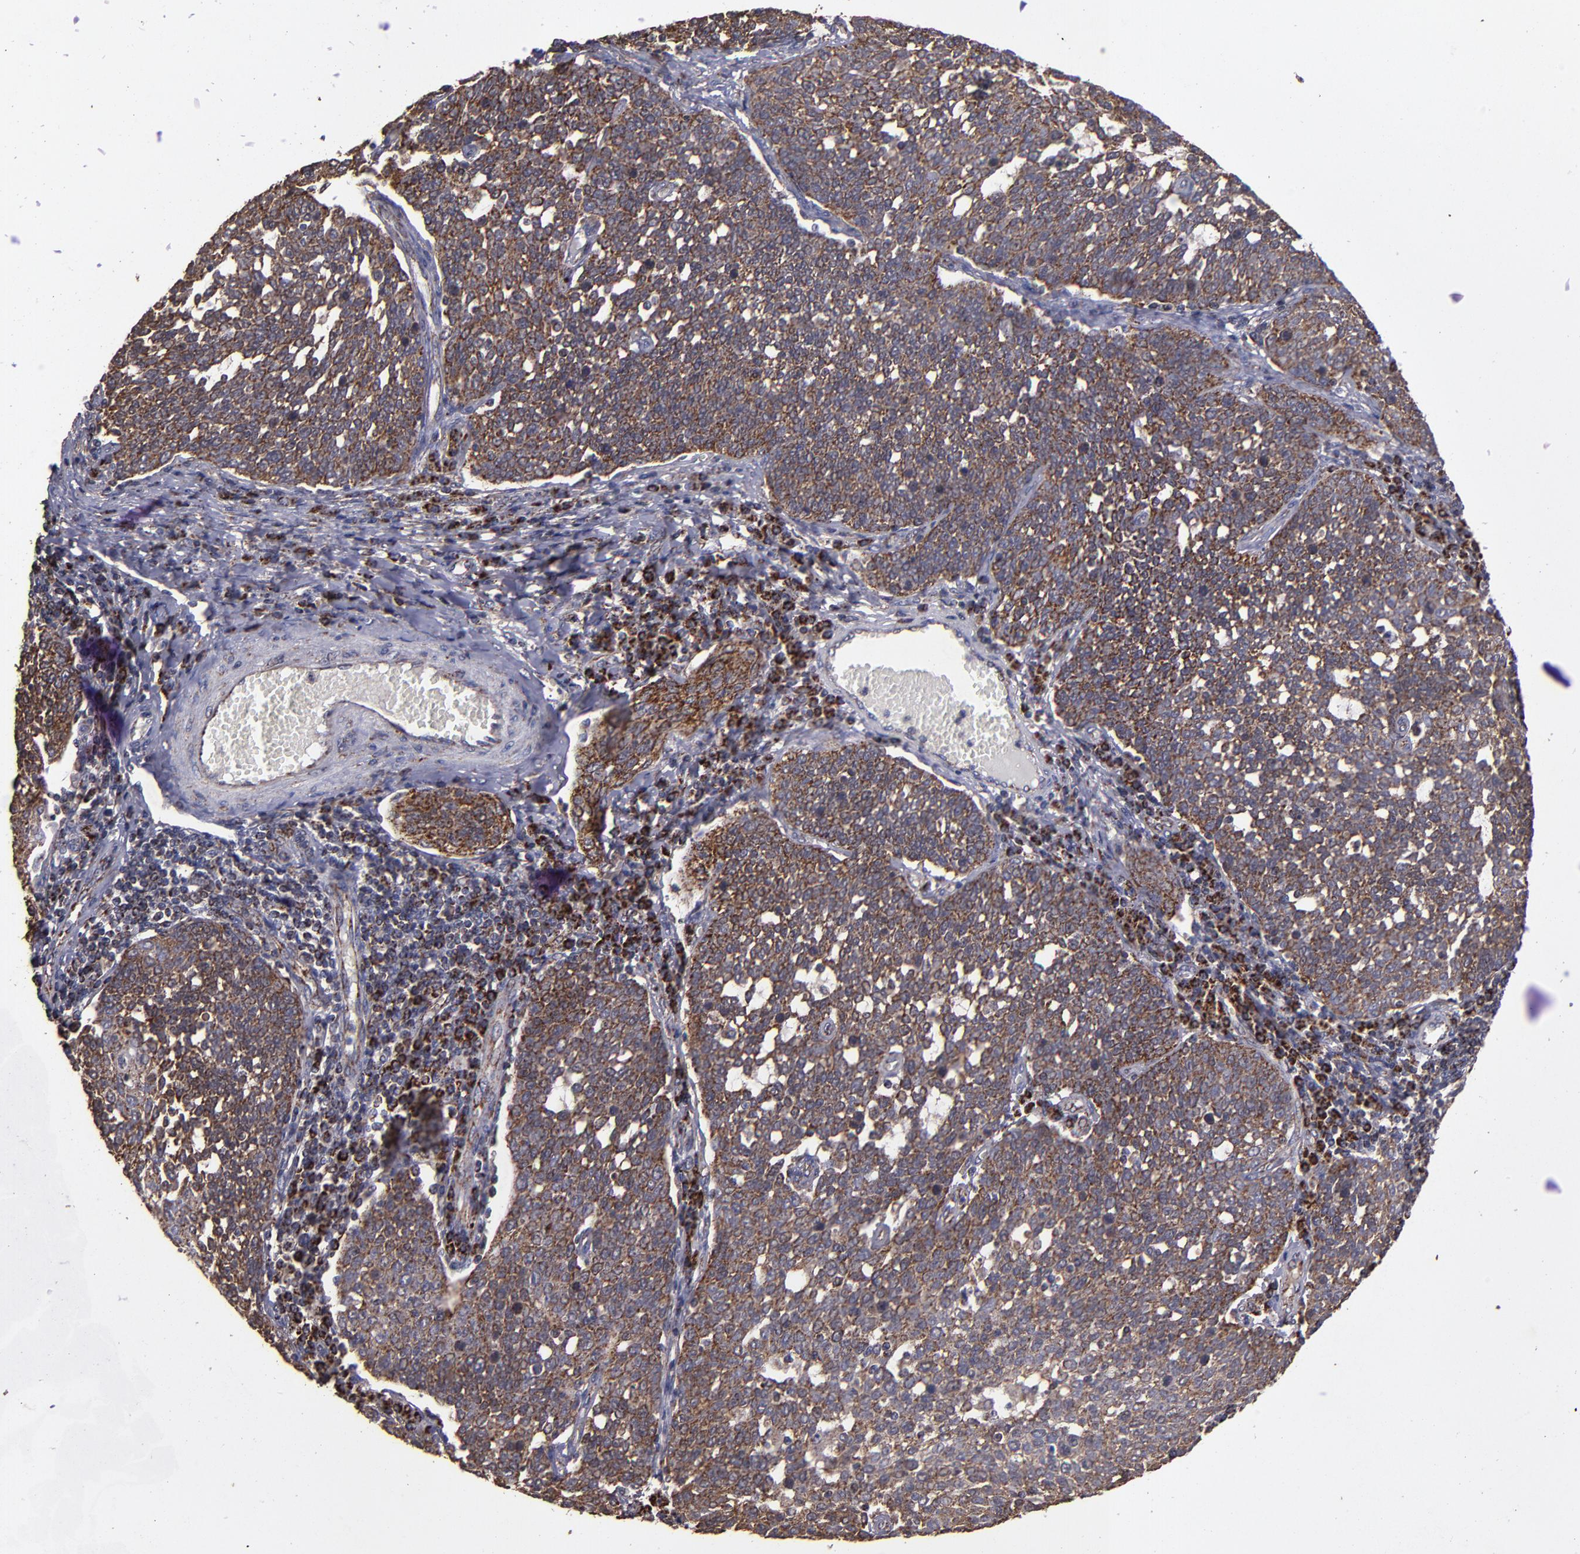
{"staining": {"intensity": "moderate", "quantity": ">75%", "location": "cytoplasmic/membranous"}, "tissue": "cervical cancer", "cell_type": "Tumor cells", "image_type": "cancer", "snomed": [{"axis": "morphology", "description": "Squamous cell carcinoma, NOS"}, {"axis": "topography", "description": "Cervix"}], "caption": "Cervical cancer (squamous cell carcinoma) tissue shows moderate cytoplasmic/membranous positivity in about >75% of tumor cells", "gene": "TIMM9", "patient": {"sex": "female", "age": 34}}